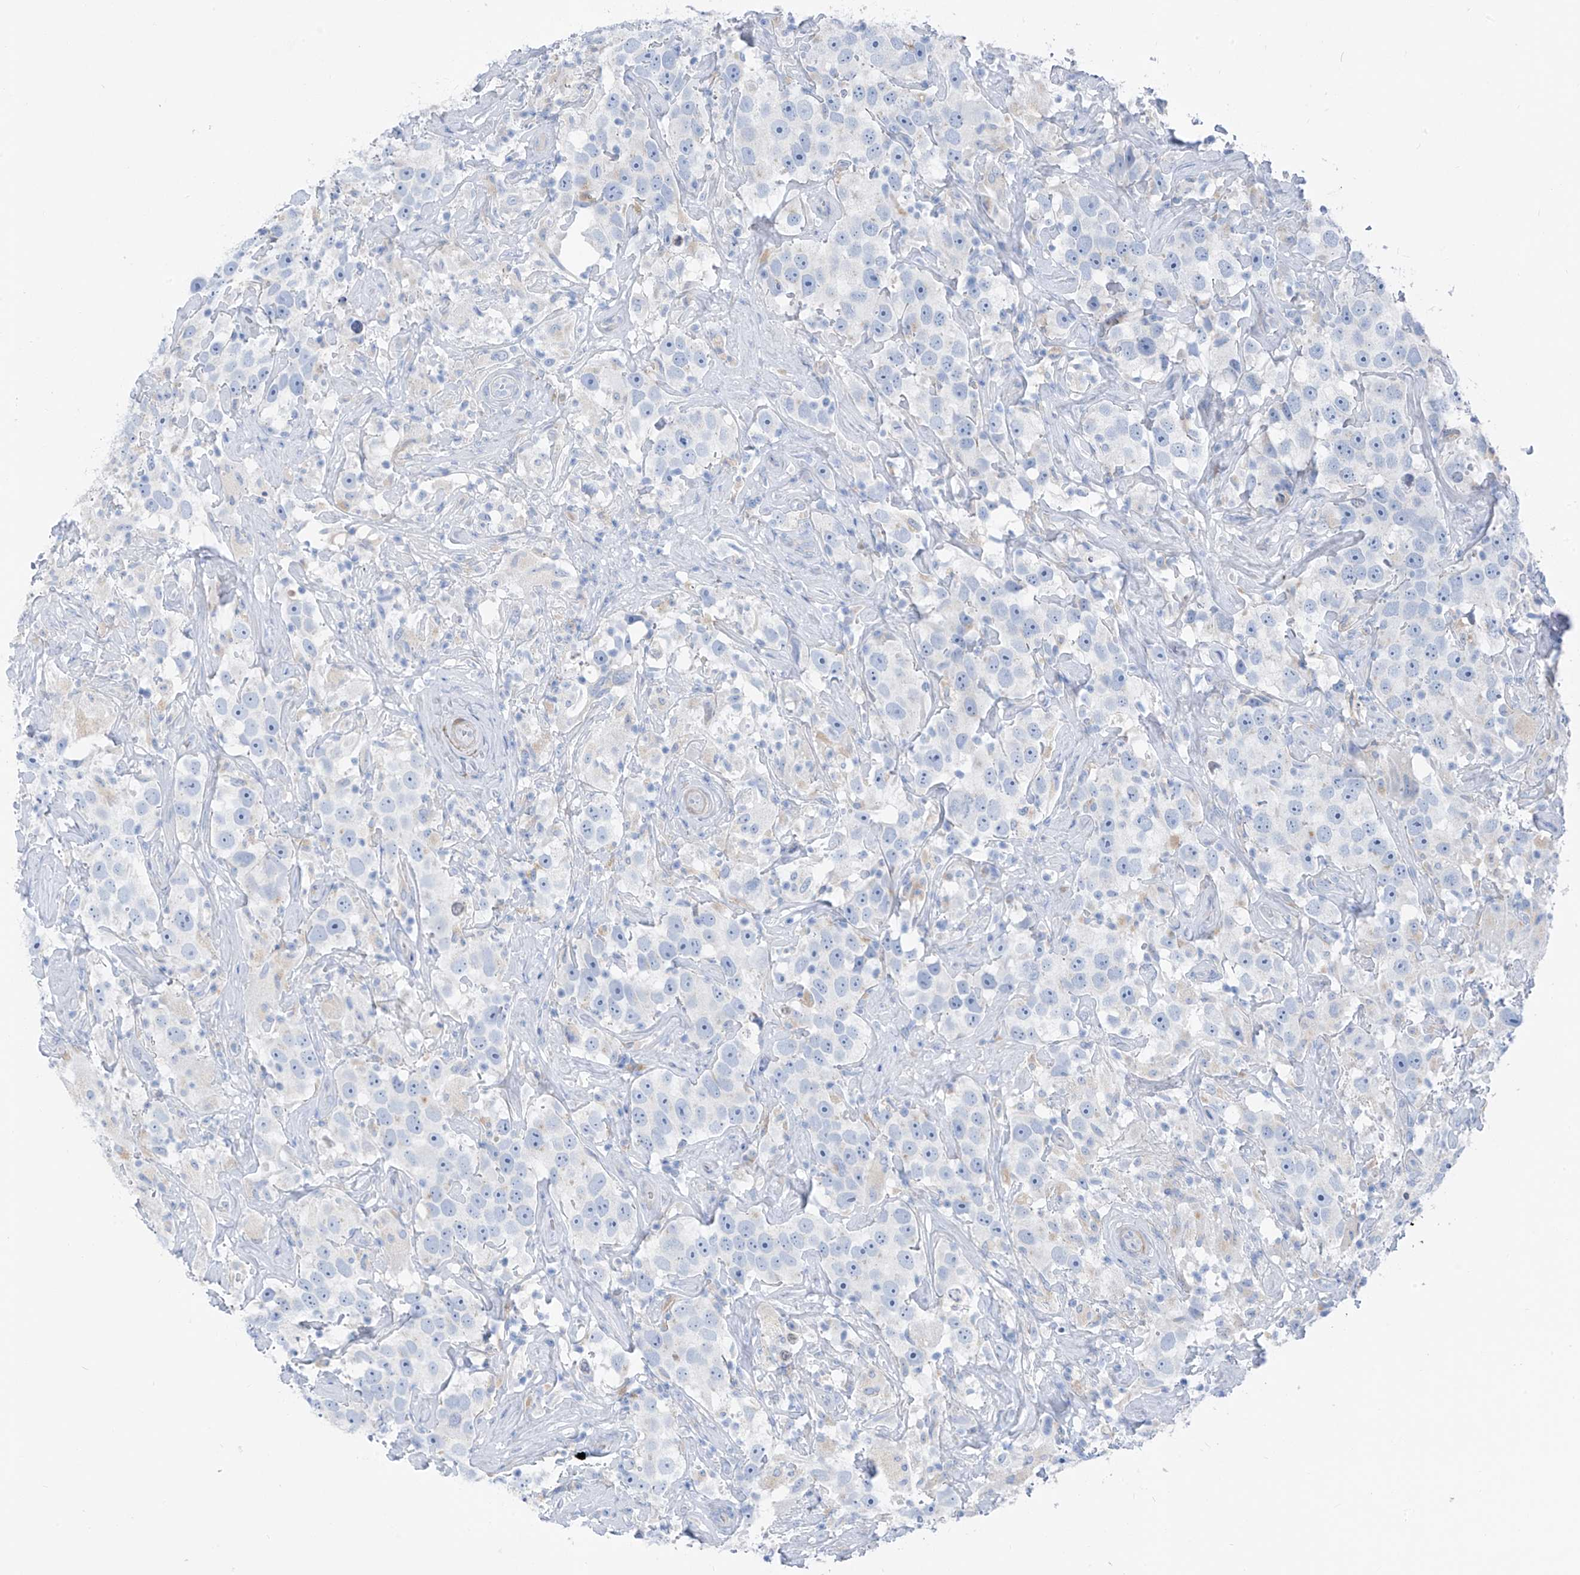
{"staining": {"intensity": "negative", "quantity": "none", "location": "none"}, "tissue": "testis cancer", "cell_type": "Tumor cells", "image_type": "cancer", "snomed": [{"axis": "morphology", "description": "Seminoma, NOS"}, {"axis": "topography", "description": "Testis"}], "caption": "Histopathology image shows no protein expression in tumor cells of seminoma (testis) tissue.", "gene": "GLMP", "patient": {"sex": "male", "age": 49}}